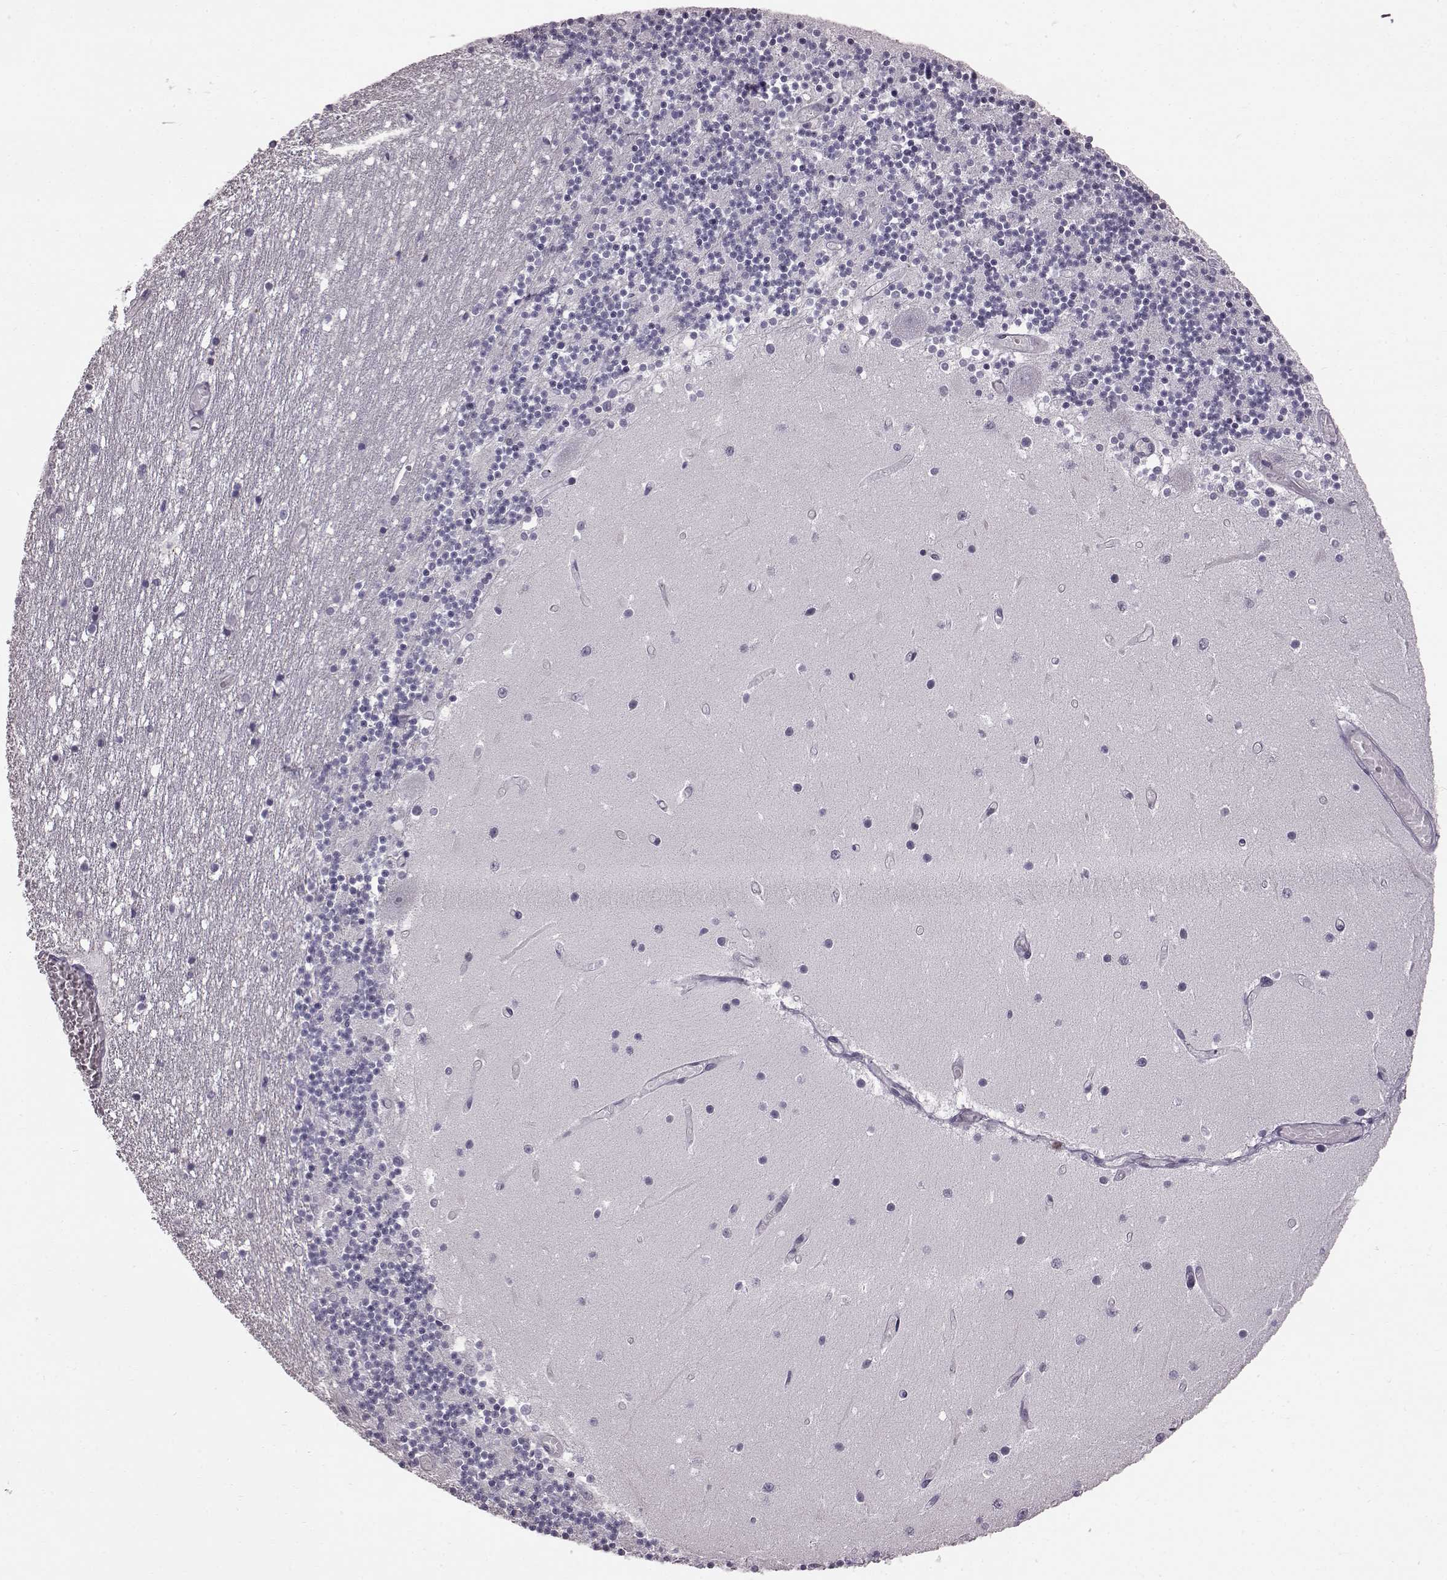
{"staining": {"intensity": "negative", "quantity": "none", "location": "none"}, "tissue": "cerebellum", "cell_type": "Cells in granular layer", "image_type": "normal", "snomed": [{"axis": "morphology", "description": "Normal tissue, NOS"}, {"axis": "topography", "description": "Cerebellum"}], "caption": "Benign cerebellum was stained to show a protein in brown. There is no significant positivity in cells in granular layer. Brightfield microscopy of IHC stained with DAB (brown) and hematoxylin (blue), captured at high magnification.", "gene": "TCHHL1", "patient": {"sex": "female", "age": 28}}